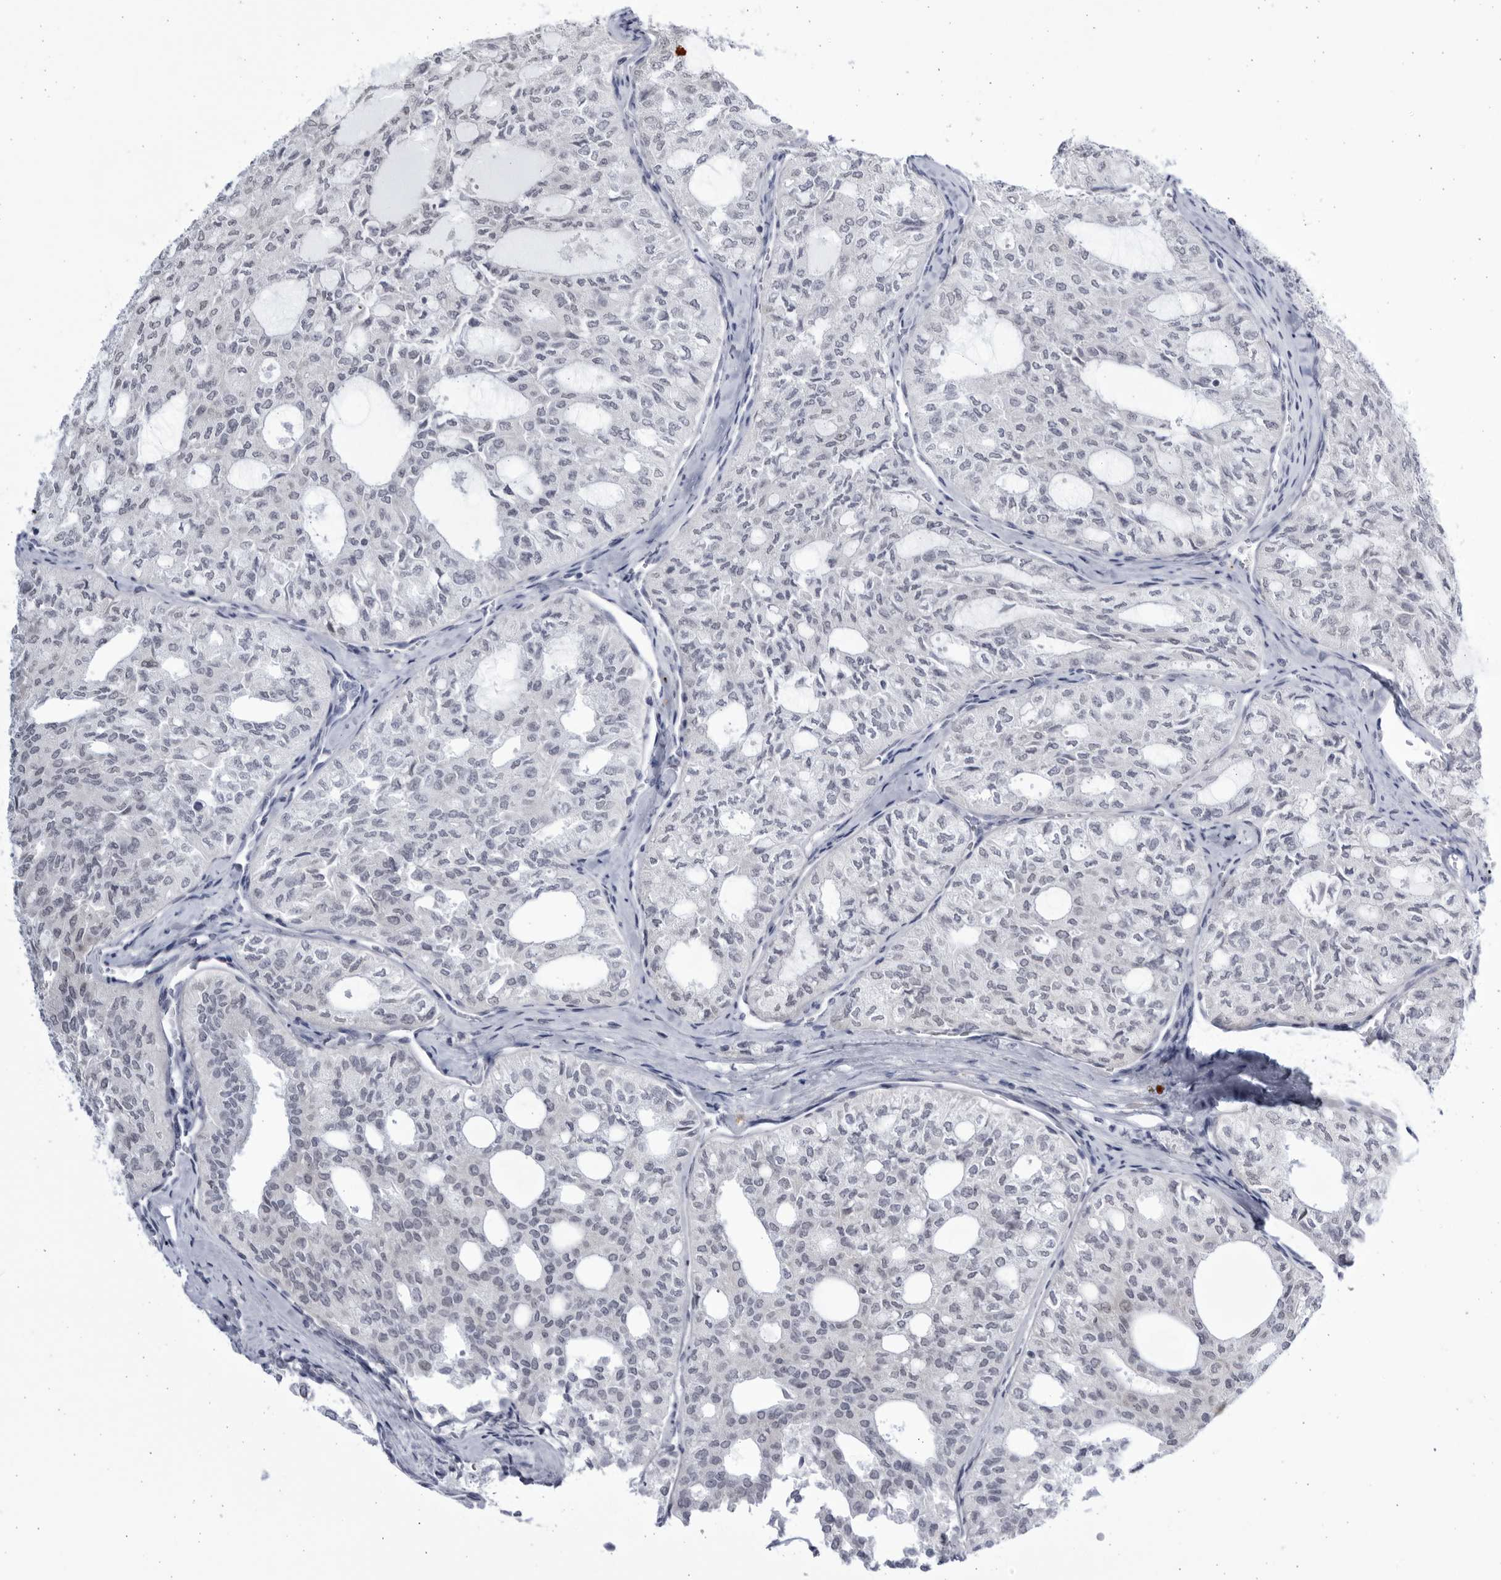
{"staining": {"intensity": "negative", "quantity": "none", "location": "none"}, "tissue": "thyroid cancer", "cell_type": "Tumor cells", "image_type": "cancer", "snomed": [{"axis": "morphology", "description": "Follicular adenoma carcinoma, NOS"}, {"axis": "topography", "description": "Thyroid gland"}], "caption": "This is an immunohistochemistry (IHC) micrograph of thyroid cancer (follicular adenoma carcinoma). There is no staining in tumor cells.", "gene": "CCDC181", "patient": {"sex": "male", "age": 75}}